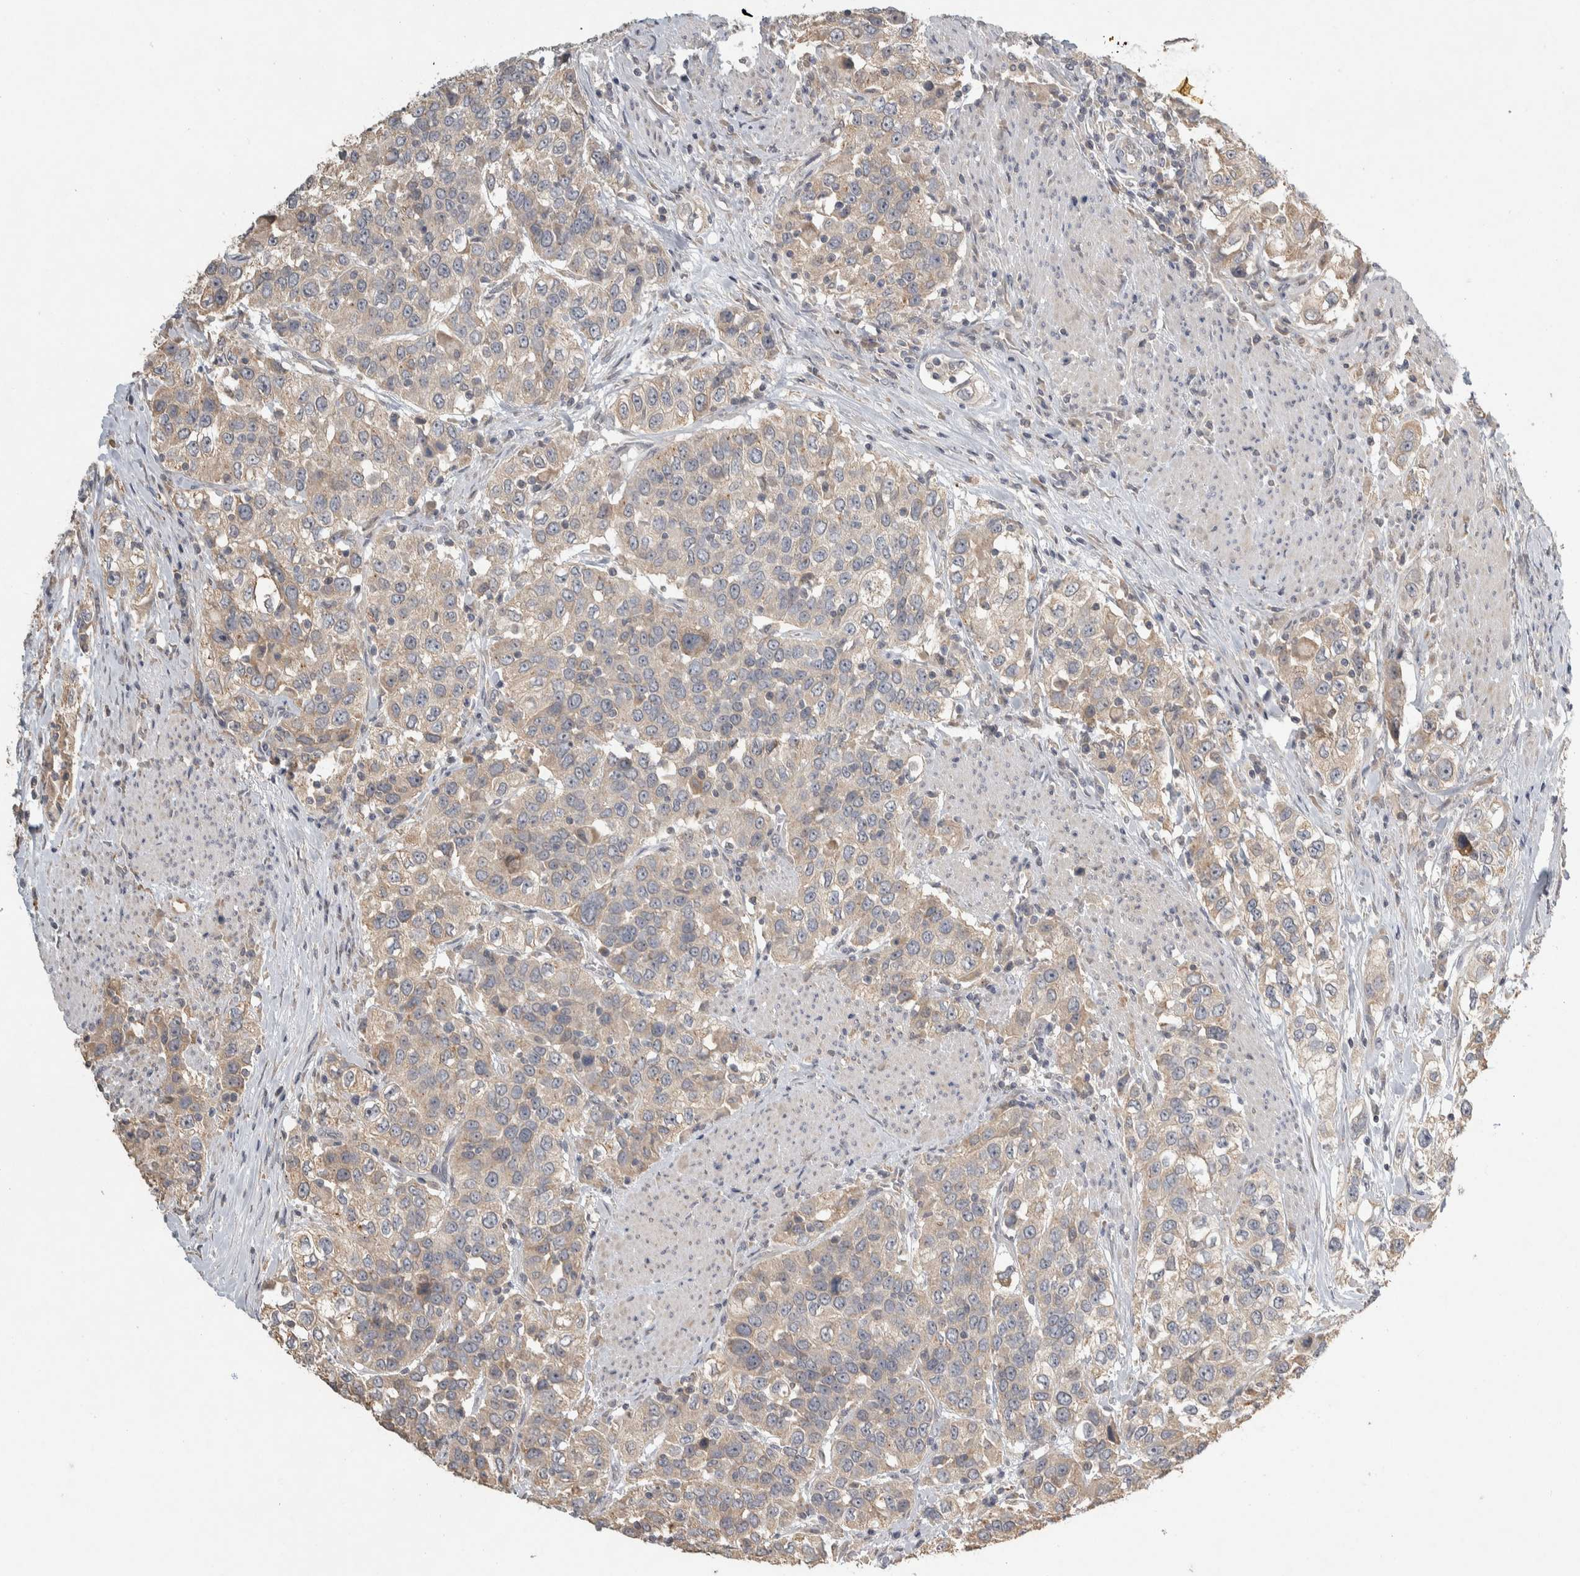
{"staining": {"intensity": "weak", "quantity": ">75%", "location": "cytoplasmic/membranous"}, "tissue": "urothelial cancer", "cell_type": "Tumor cells", "image_type": "cancer", "snomed": [{"axis": "morphology", "description": "Urothelial carcinoma, High grade"}, {"axis": "topography", "description": "Urinary bladder"}], "caption": "Immunohistochemistry (IHC) (DAB (3,3'-diaminobenzidine)) staining of urothelial carcinoma (high-grade) exhibits weak cytoplasmic/membranous protein staining in approximately >75% of tumor cells.", "gene": "EIF3H", "patient": {"sex": "female", "age": 80}}